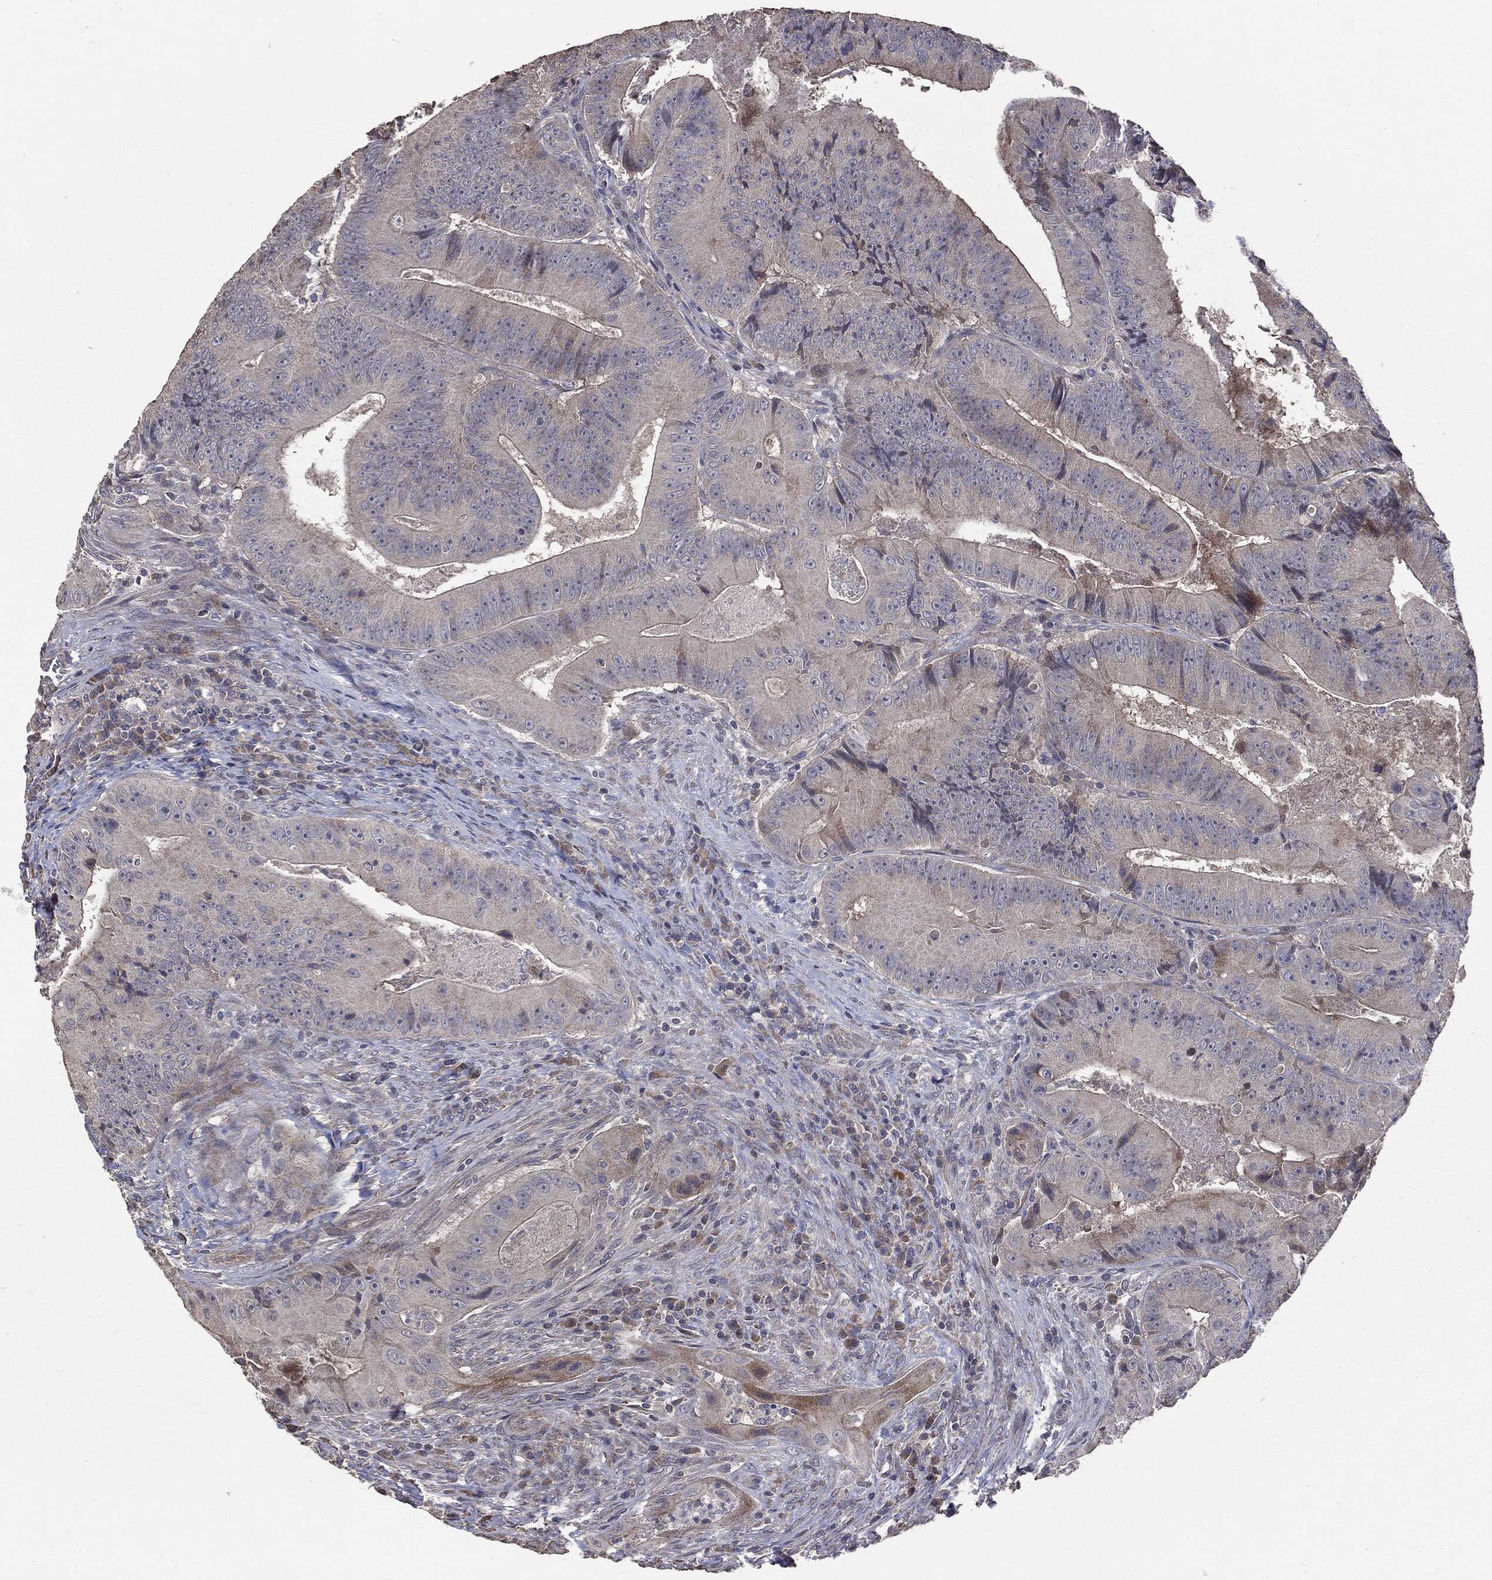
{"staining": {"intensity": "negative", "quantity": "none", "location": "none"}, "tissue": "colorectal cancer", "cell_type": "Tumor cells", "image_type": "cancer", "snomed": [{"axis": "morphology", "description": "Adenocarcinoma, NOS"}, {"axis": "topography", "description": "Colon"}], "caption": "Immunohistochemistry of human colorectal cancer (adenocarcinoma) displays no positivity in tumor cells.", "gene": "MTOR", "patient": {"sex": "female", "age": 86}}